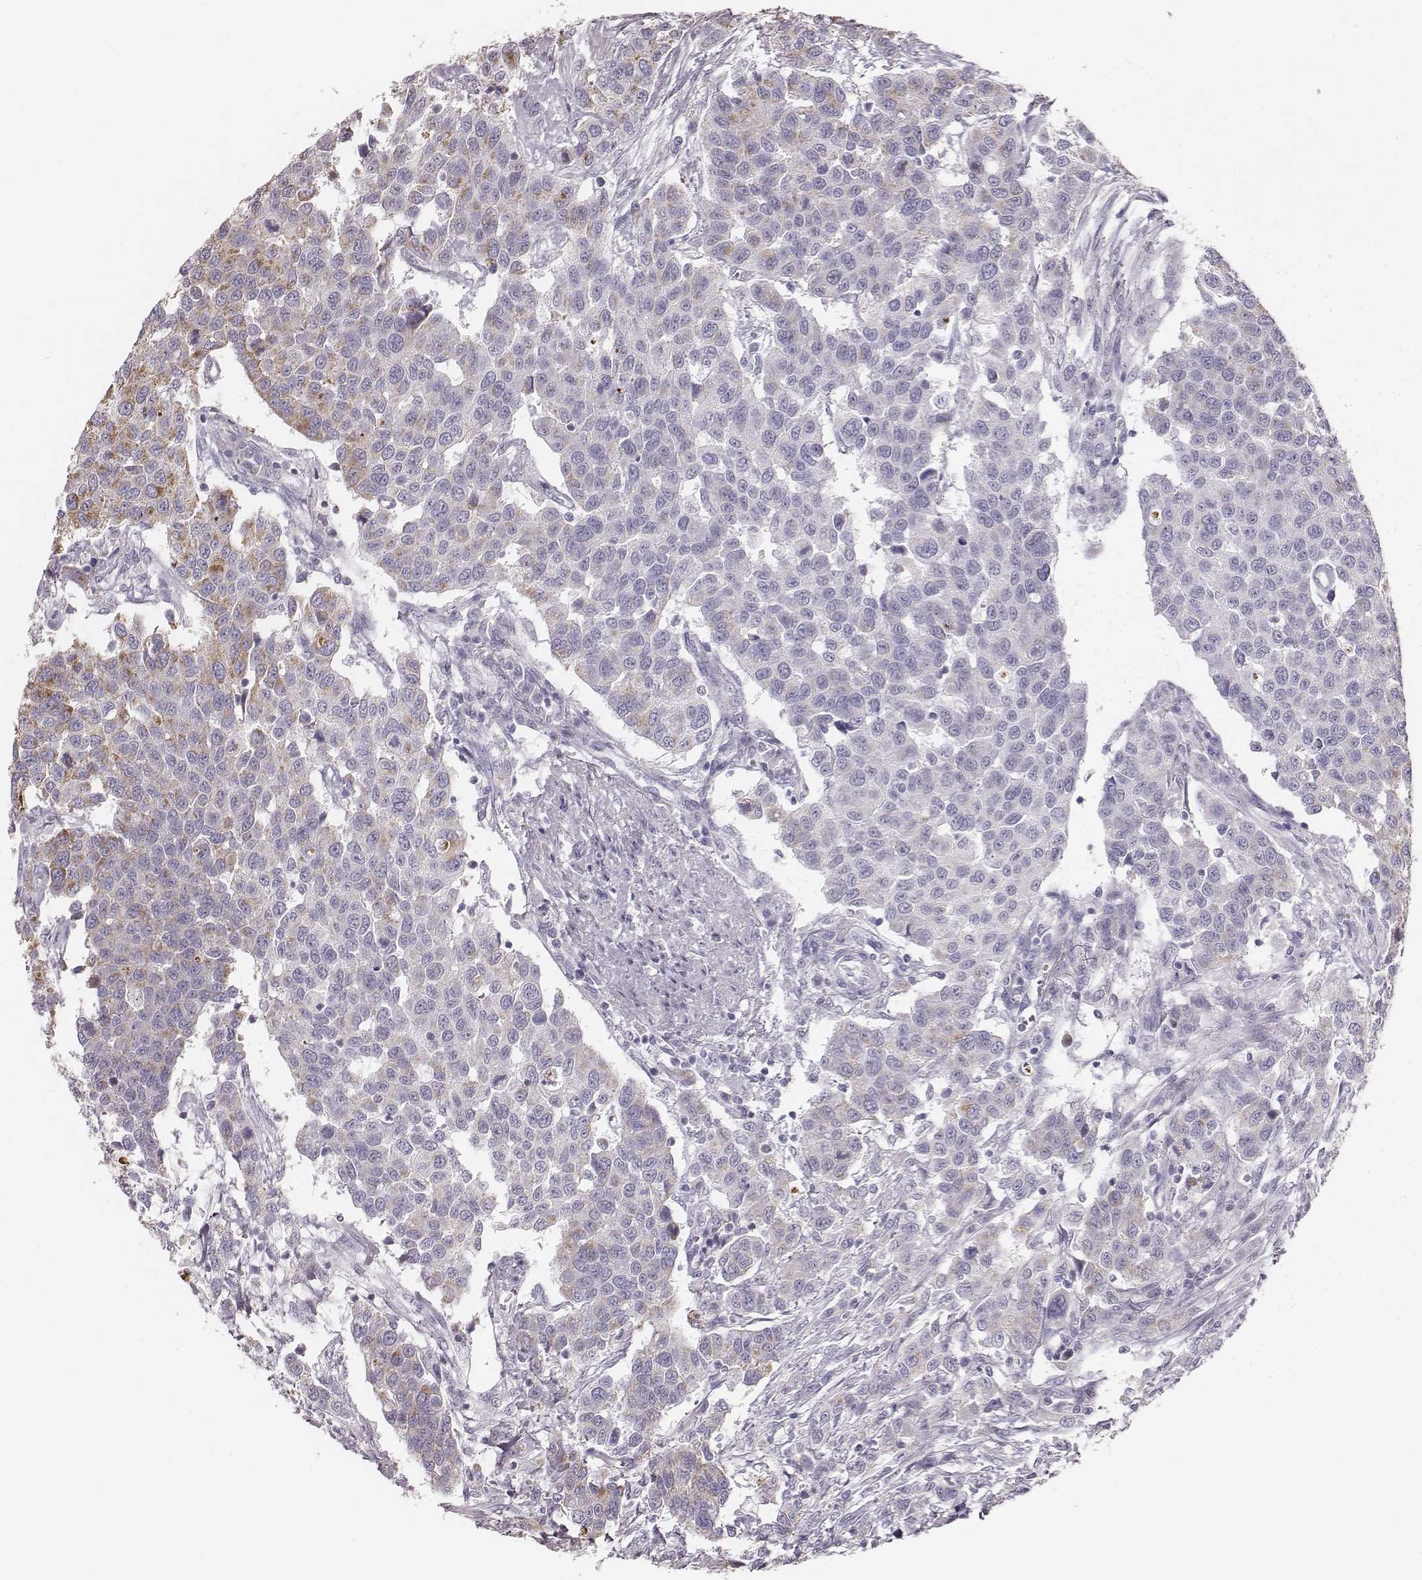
{"staining": {"intensity": "weak", "quantity": "<25%", "location": "cytoplasmic/membranous"}, "tissue": "urothelial cancer", "cell_type": "Tumor cells", "image_type": "cancer", "snomed": [{"axis": "morphology", "description": "Urothelial carcinoma, High grade"}, {"axis": "topography", "description": "Urinary bladder"}], "caption": "Tumor cells show no significant positivity in high-grade urothelial carcinoma.", "gene": "TUFM", "patient": {"sex": "female", "age": 58}}